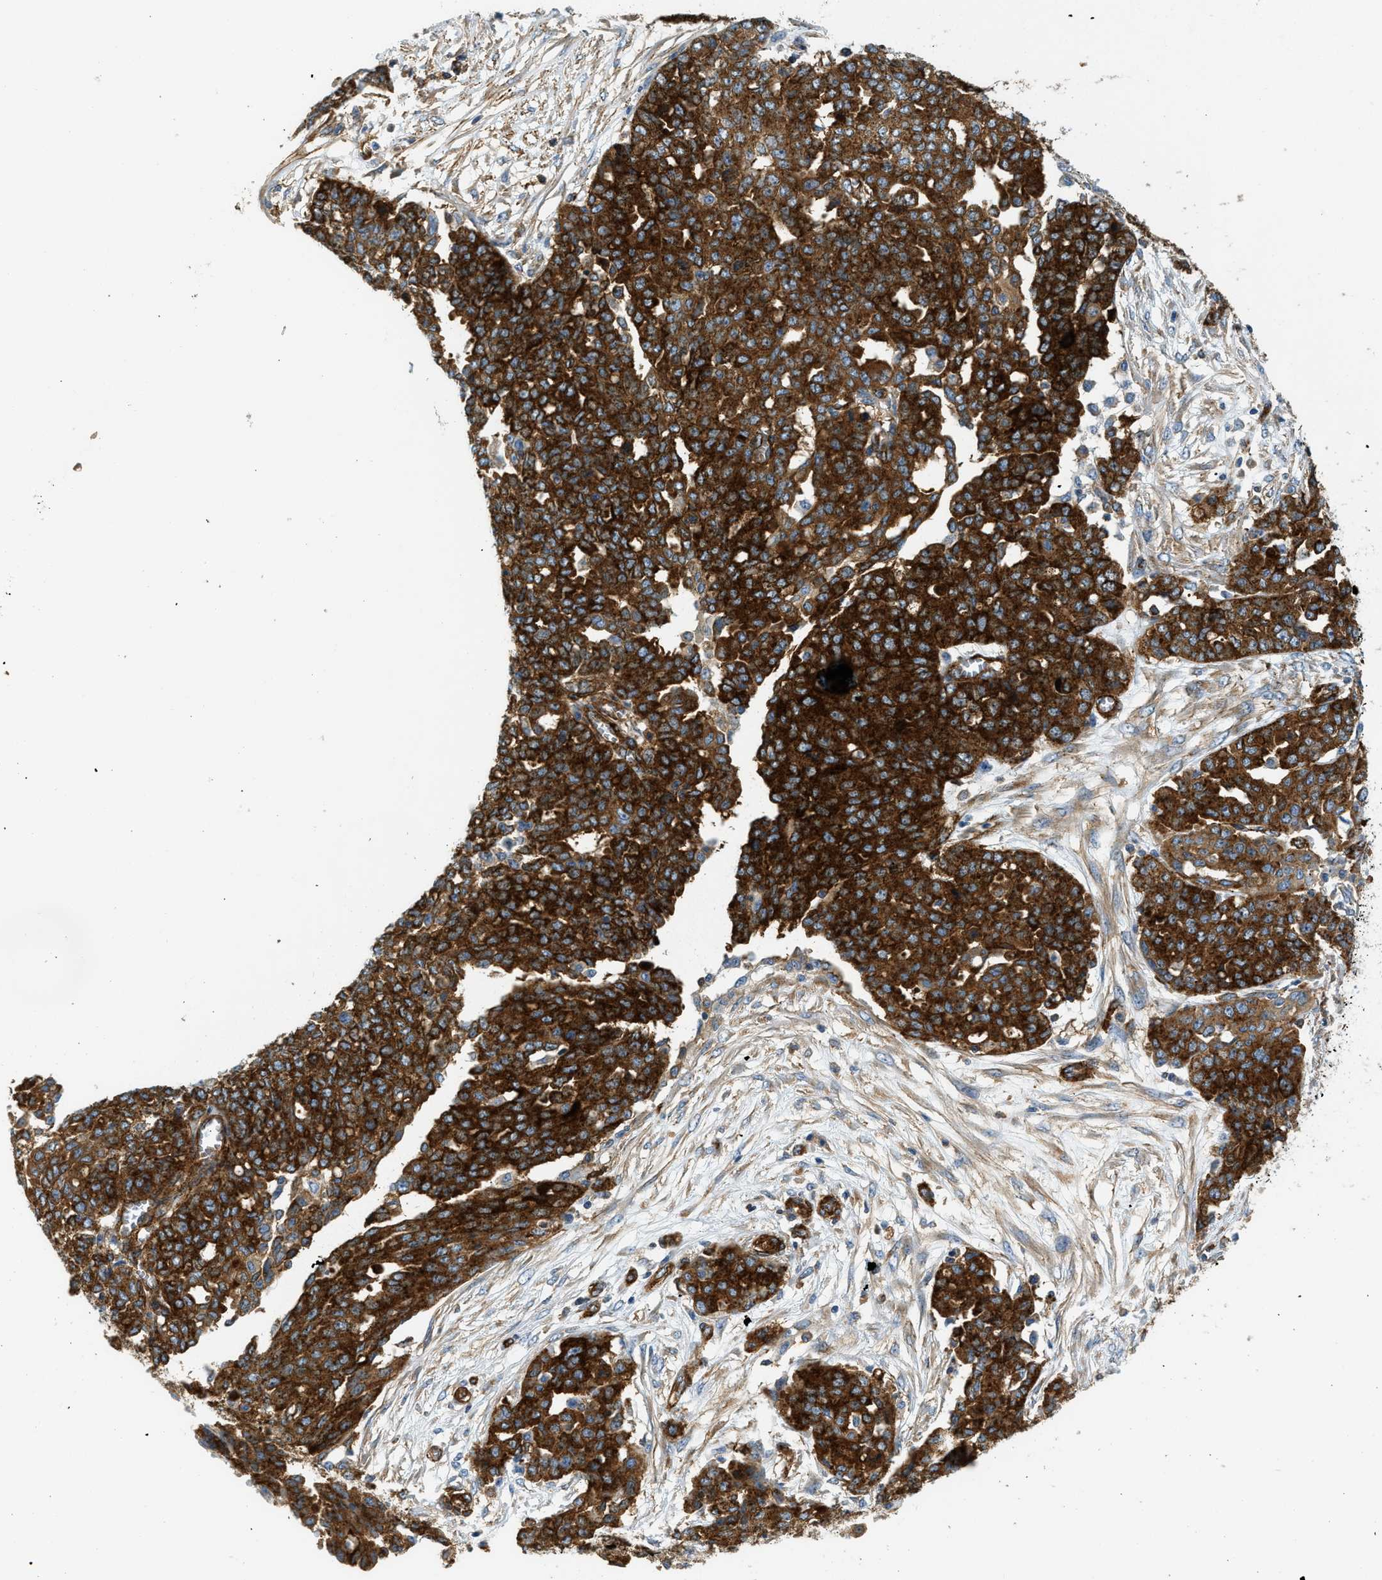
{"staining": {"intensity": "strong", "quantity": ">75%", "location": "cytoplasmic/membranous"}, "tissue": "ovarian cancer", "cell_type": "Tumor cells", "image_type": "cancer", "snomed": [{"axis": "morphology", "description": "Cystadenocarcinoma, serous, NOS"}, {"axis": "topography", "description": "Soft tissue"}, {"axis": "topography", "description": "Ovary"}], "caption": "Strong cytoplasmic/membranous protein positivity is present in approximately >75% of tumor cells in ovarian cancer. (DAB = brown stain, brightfield microscopy at high magnification).", "gene": "HIP1", "patient": {"sex": "female", "age": 57}}